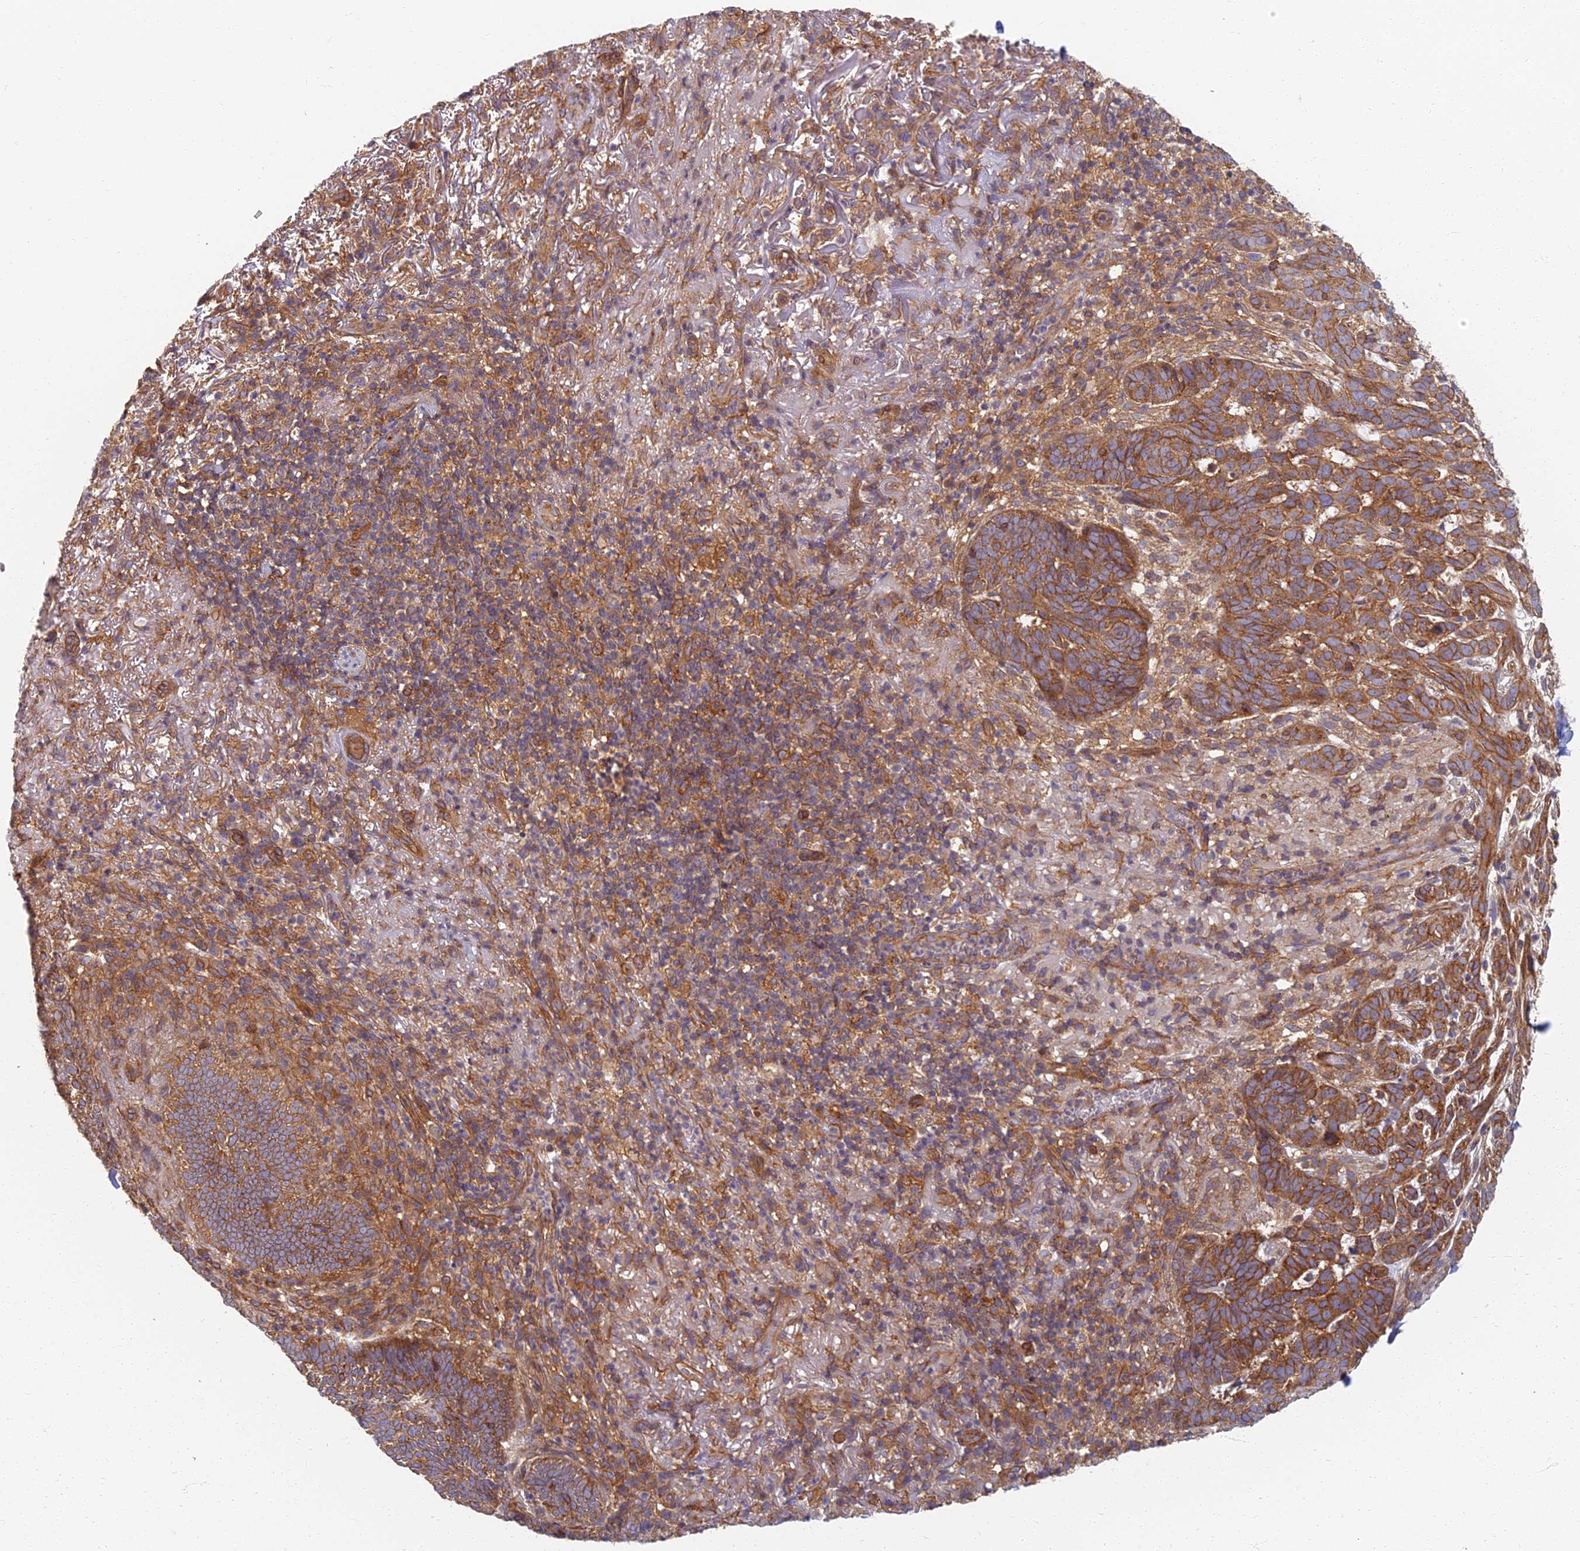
{"staining": {"intensity": "moderate", "quantity": ">75%", "location": "cytoplasmic/membranous"}, "tissue": "skin cancer", "cell_type": "Tumor cells", "image_type": "cancer", "snomed": [{"axis": "morphology", "description": "Basal cell carcinoma"}, {"axis": "topography", "description": "Skin"}], "caption": "An image of skin cancer (basal cell carcinoma) stained for a protein displays moderate cytoplasmic/membranous brown staining in tumor cells.", "gene": "RBSN", "patient": {"sex": "female", "age": 78}}